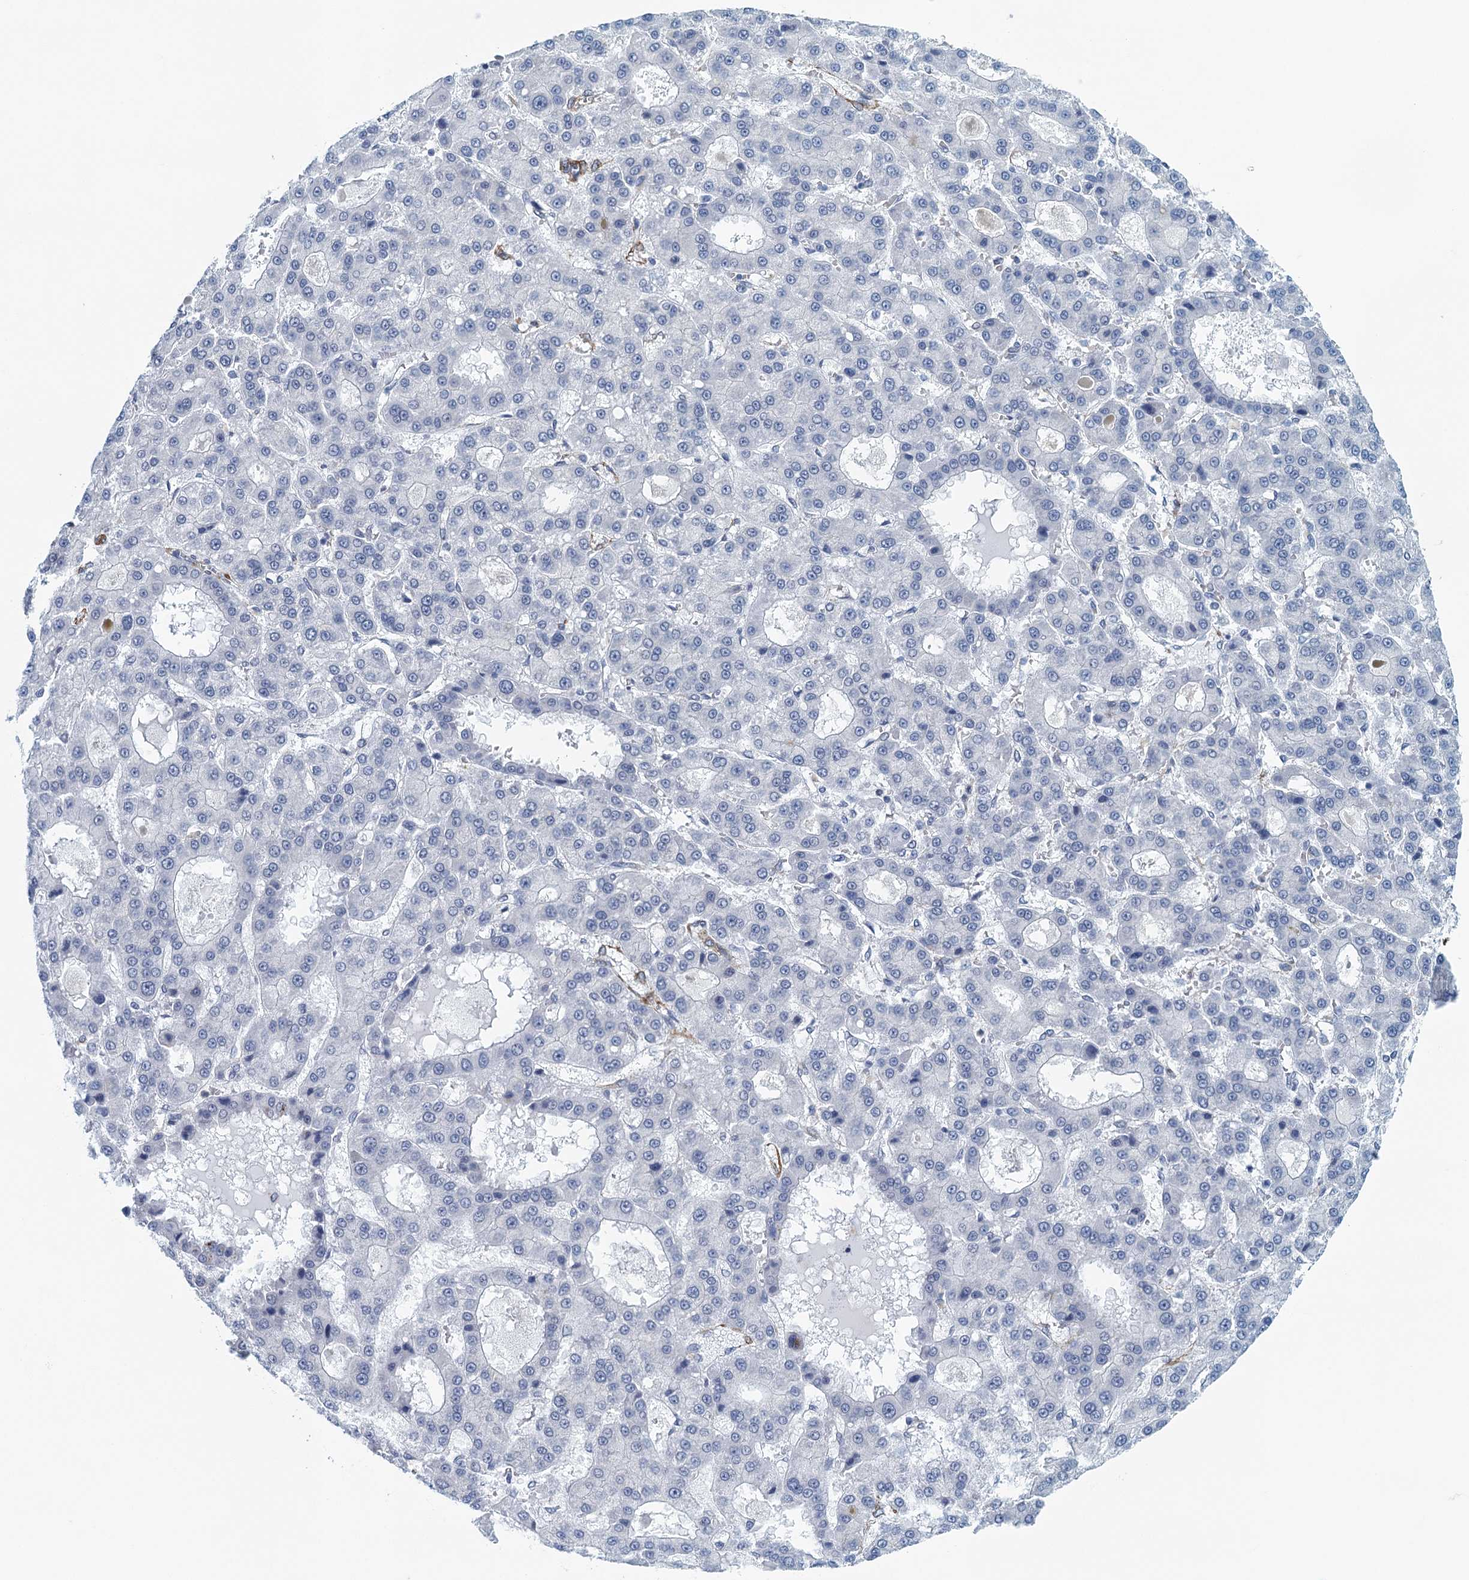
{"staining": {"intensity": "negative", "quantity": "none", "location": "none"}, "tissue": "liver cancer", "cell_type": "Tumor cells", "image_type": "cancer", "snomed": [{"axis": "morphology", "description": "Carcinoma, Hepatocellular, NOS"}, {"axis": "topography", "description": "Liver"}], "caption": "Liver cancer (hepatocellular carcinoma) stained for a protein using IHC demonstrates no expression tumor cells.", "gene": "ALG2", "patient": {"sex": "male", "age": 70}}